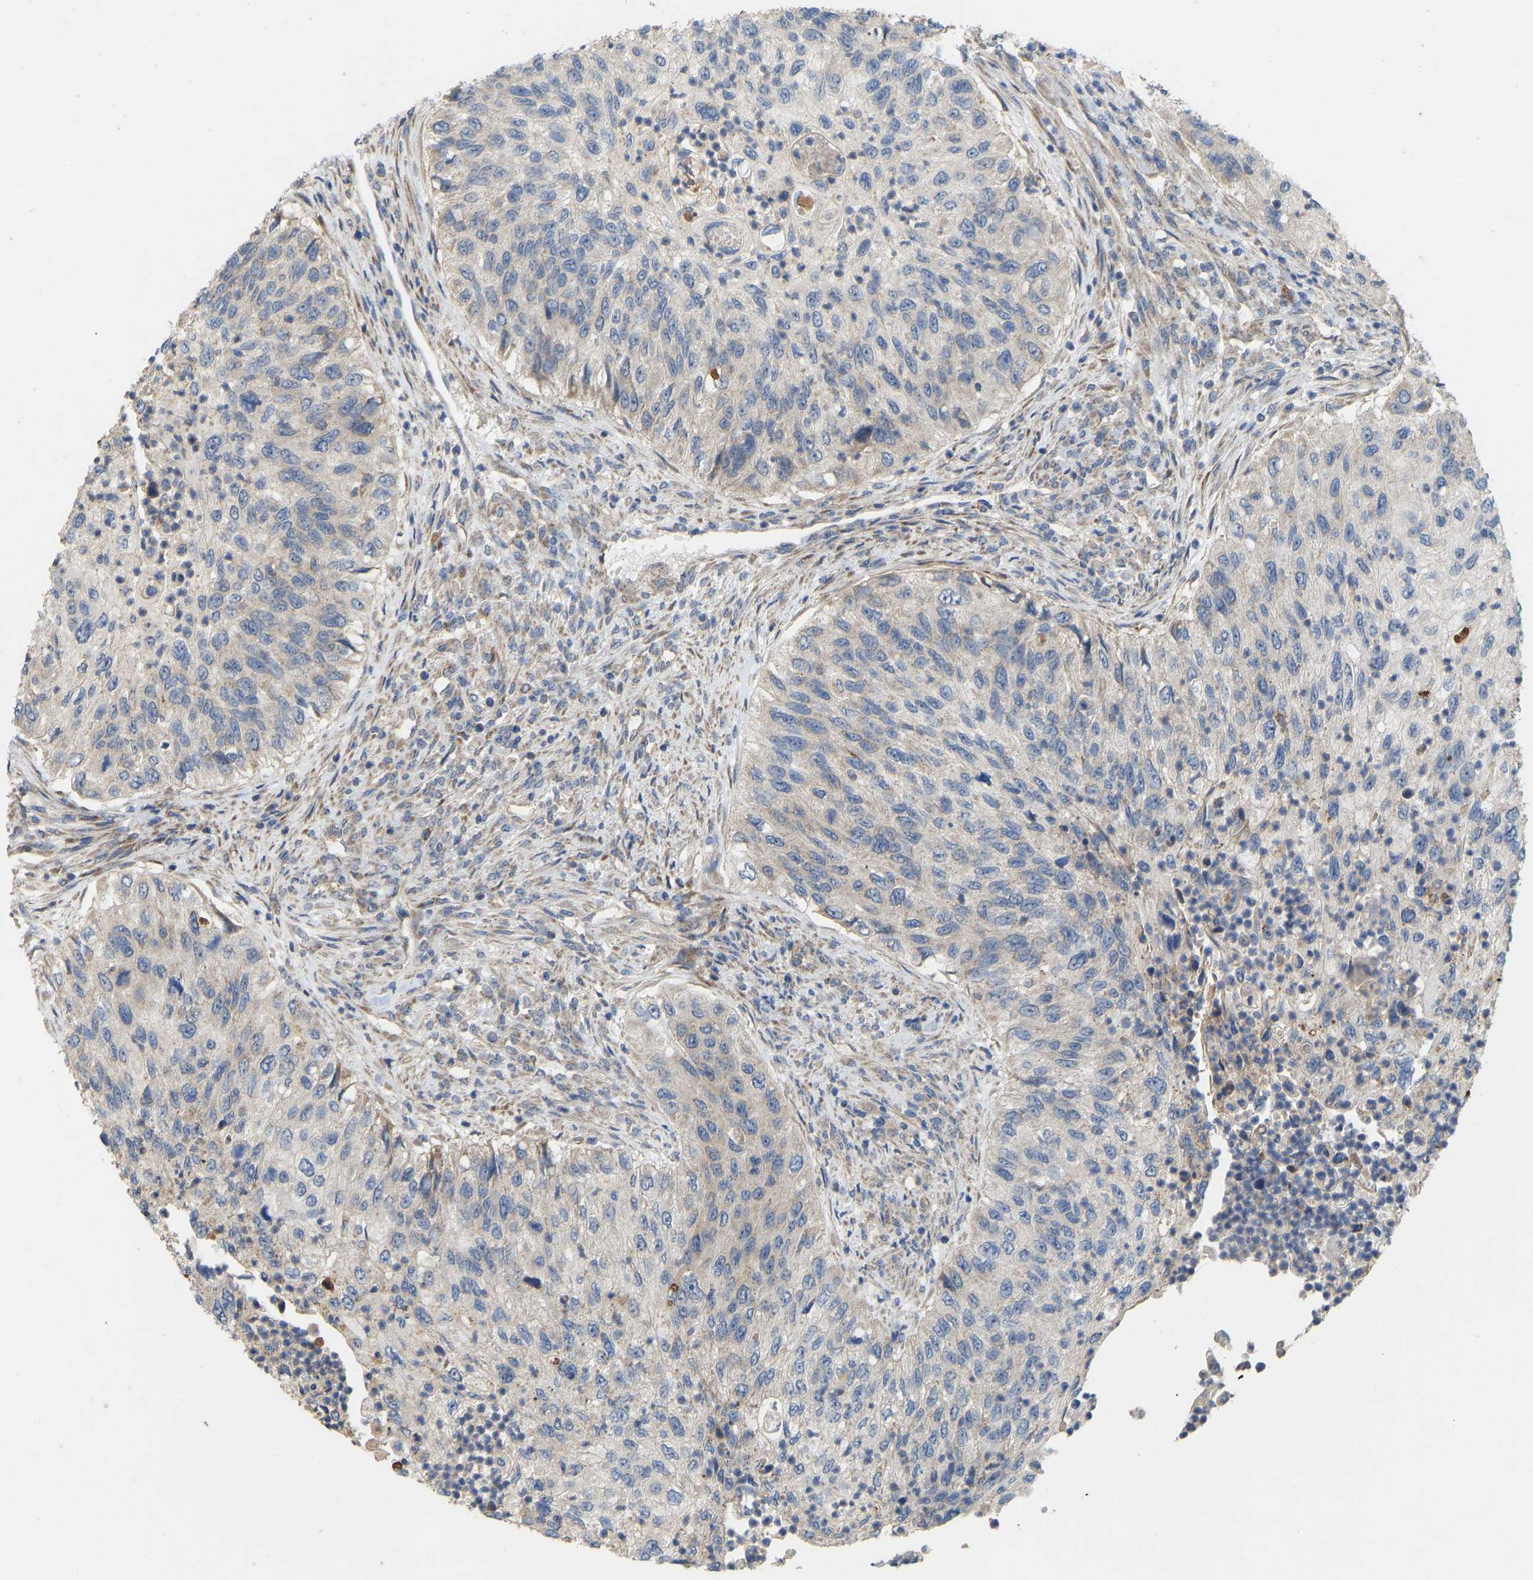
{"staining": {"intensity": "negative", "quantity": "none", "location": "none"}, "tissue": "urothelial cancer", "cell_type": "Tumor cells", "image_type": "cancer", "snomed": [{"axis": "morphology", "description": "Urothelial carcinoma, High grade"}, {"axis": "topography", "description": "Urinary bladder"}], "caption": "Tumor cells are negative for brown protein staining in urothelial cancer.", "gene": "HACD2", "patient": {"sex": "male", "age": 56}}